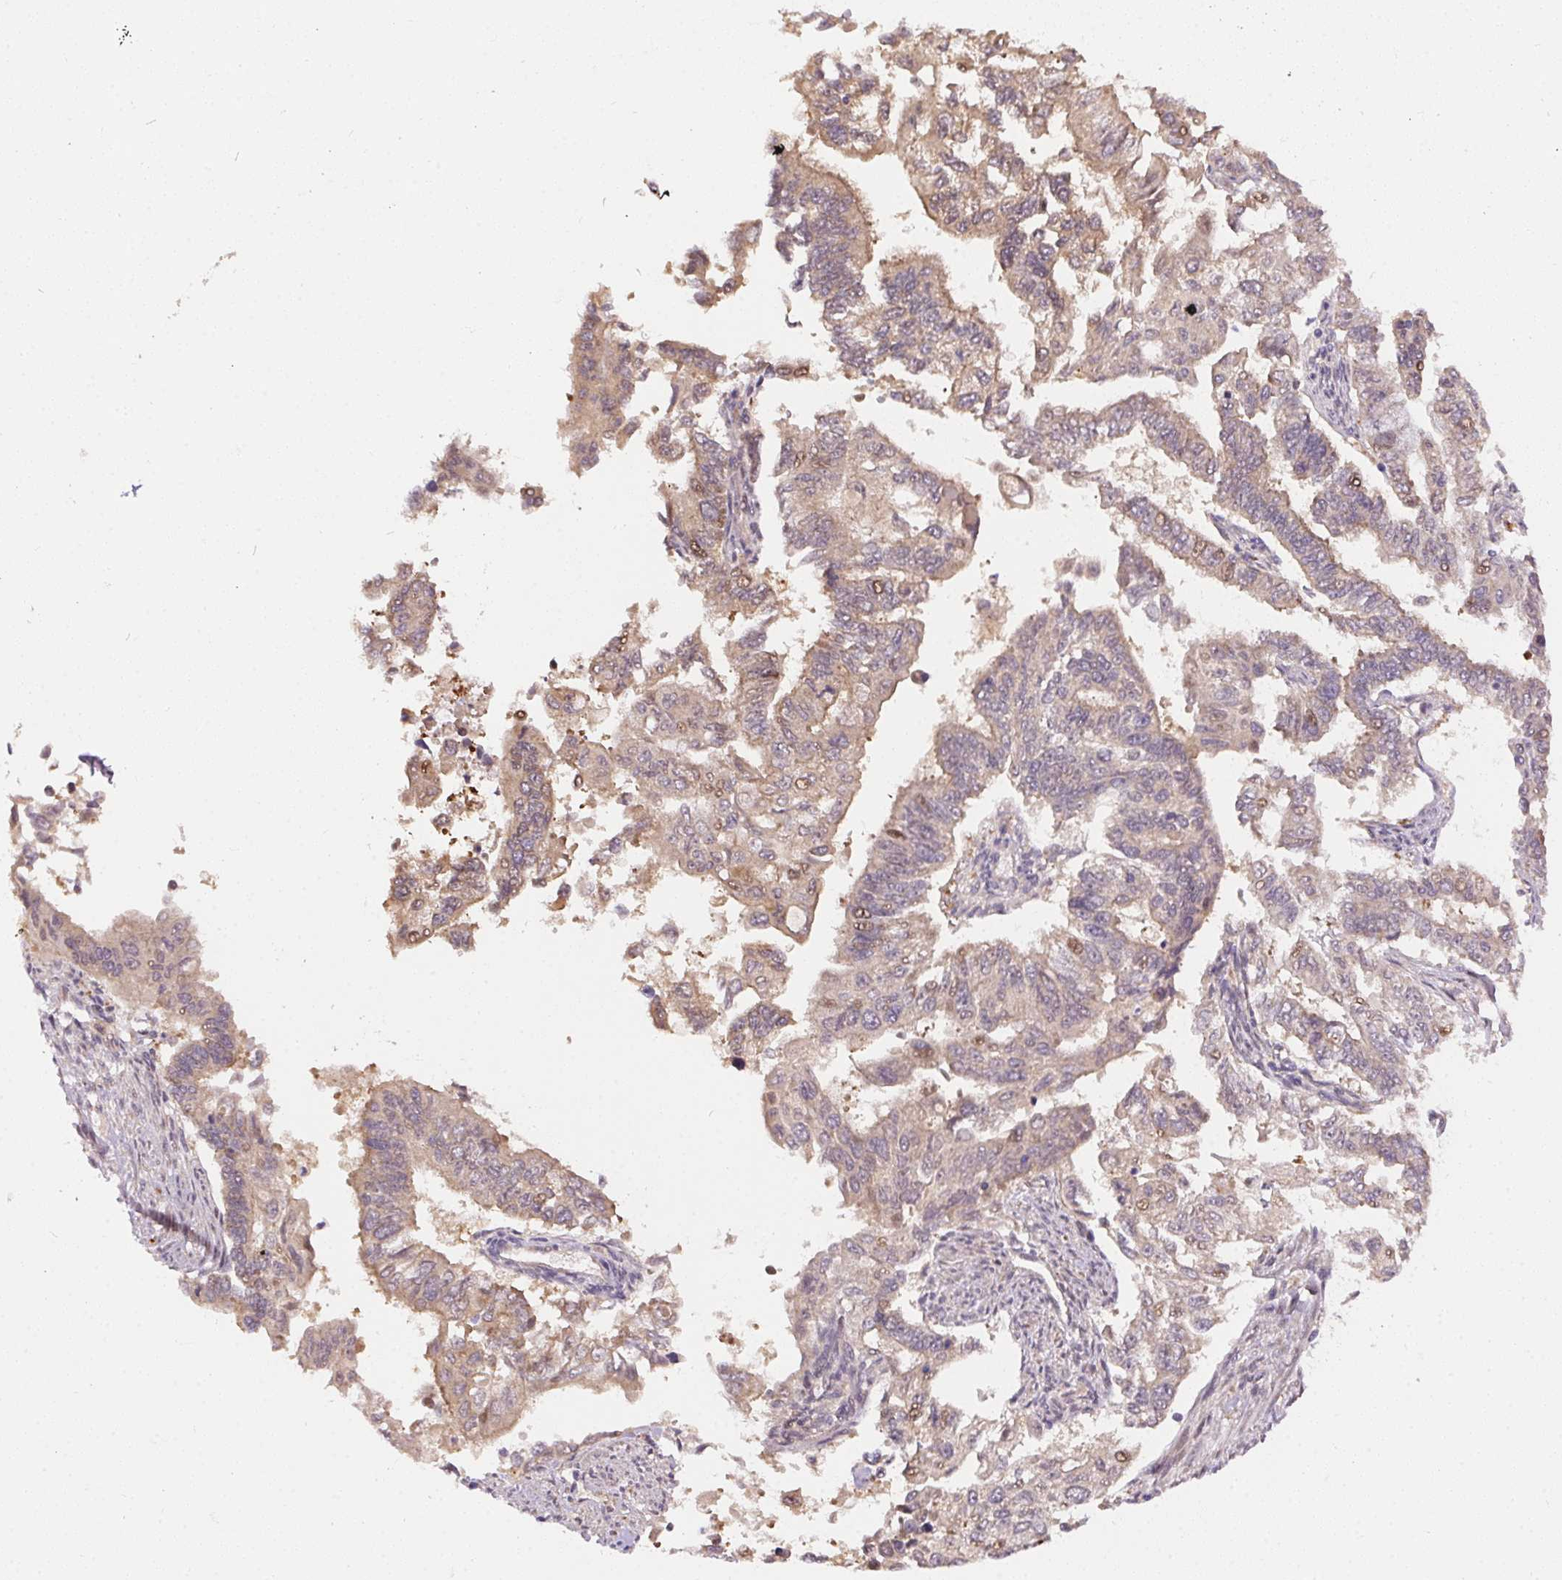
{"staining": {"intensity": "weak", "quantity": "25%-75%", "location": "cytoplasmic/membranous,nuclear"}, "tissue": "endometrial cancer", "cell_type": "Tumor cells", "image_type": "cancer", "snomed": [{"axis": "morphology", "description": "Adenocarcinoma, NOS"}, {"axis": "topography", "description": "Uterus"}], "caption": "Tumor cells display weak cytoplasmic/membranous and nuclear staining in approximately 25%-75% of cells in adenocarcinoma (endometrial).", "gene": "NUDT16", "patient": {"sex": "female", "age": 59}}